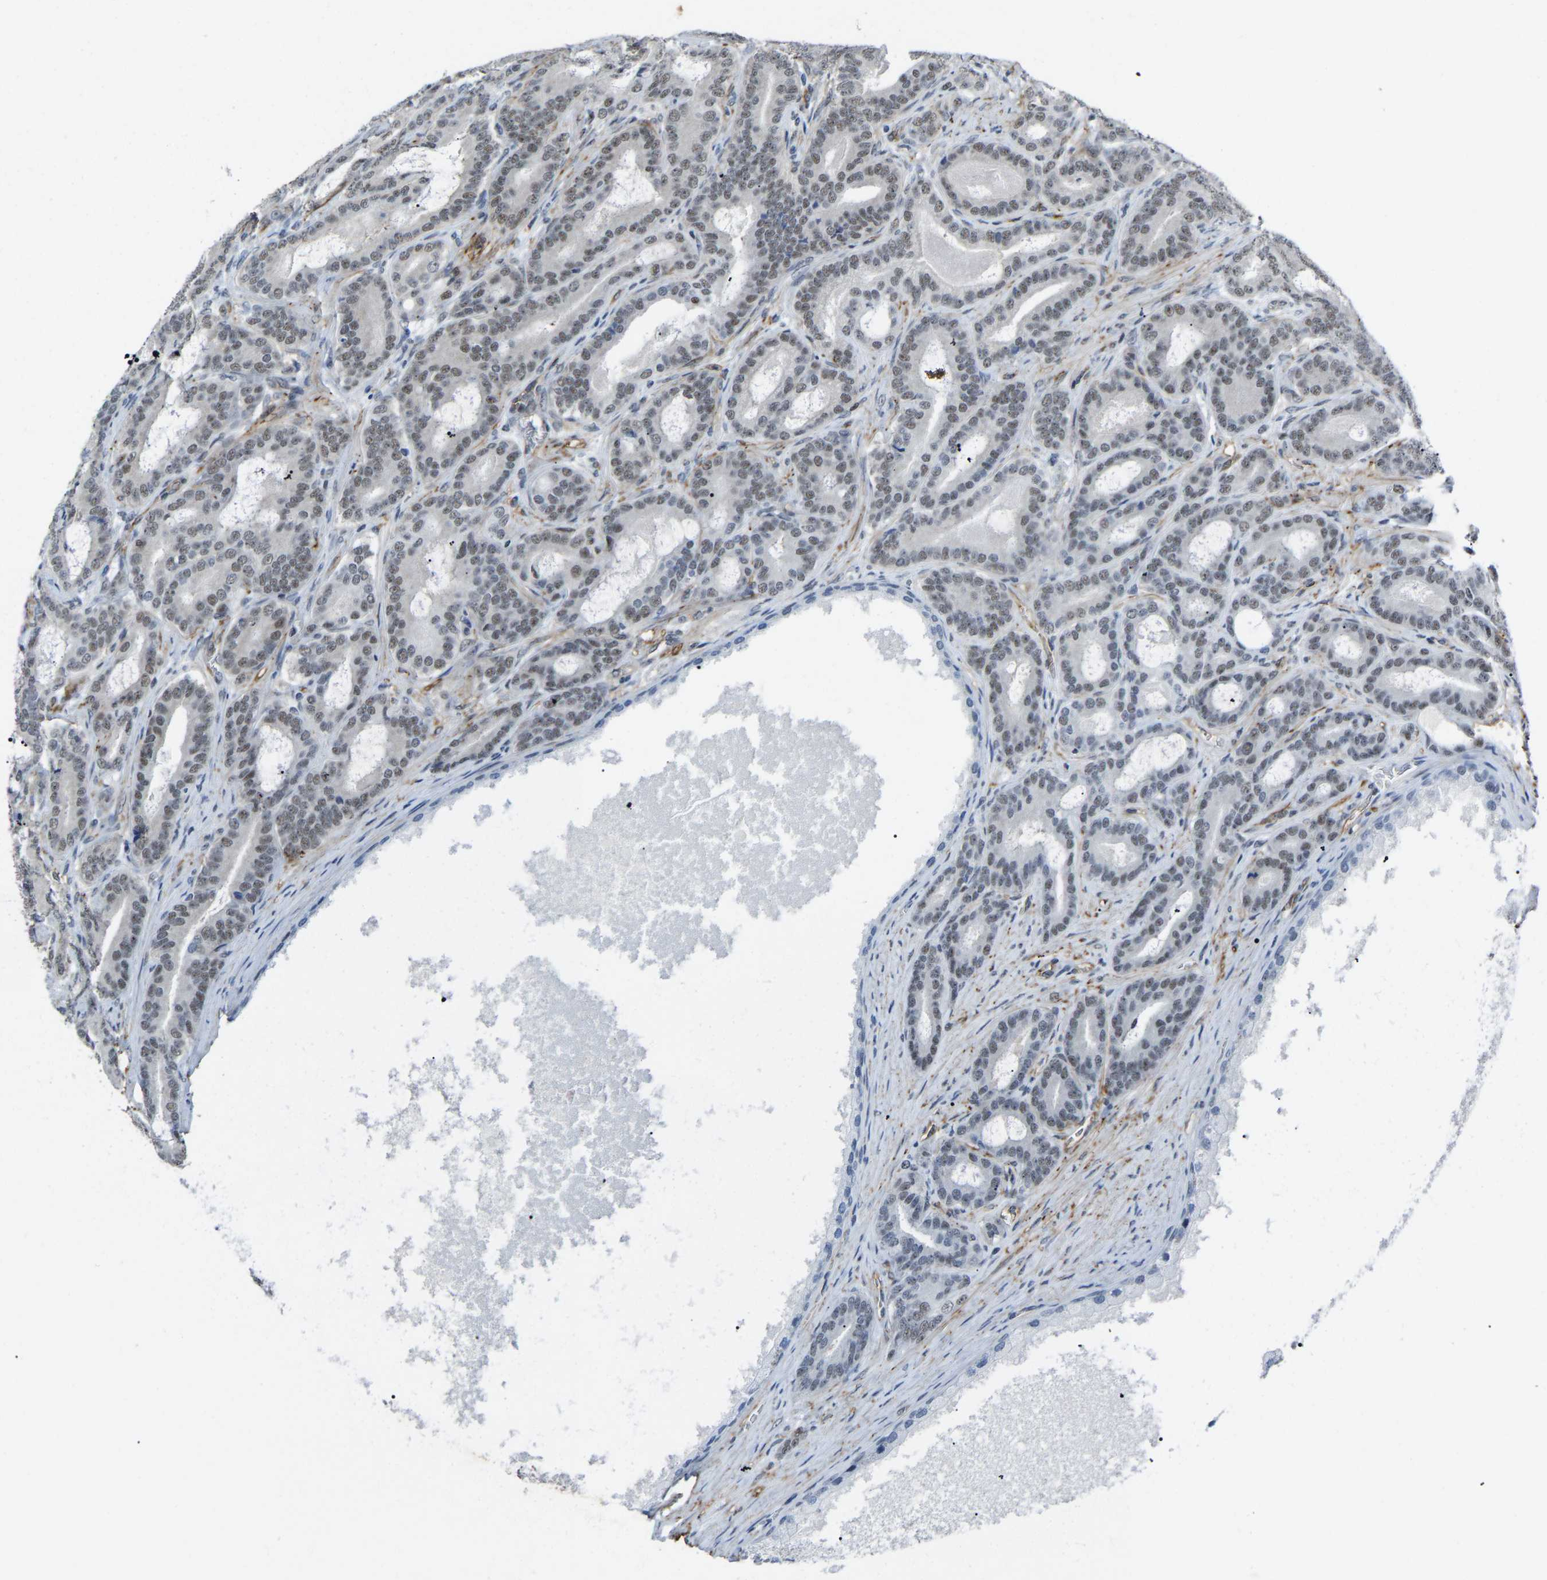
{"staining": {"intensity": "weak", "quantity": "25%-75%", "location": "nuclear"}, "tissue": "prostate cancer", "cell_type": "Tumor cells", "image_type": "cancer", "snomed": [{"axis": "morphology", "description": "Adenocarcinoma, High grade"}, {"axis": "topography", "description": "Prostate"}], "caption": "Immunohistochemistry photomicrograph of neoplastic tissue: human high-grade adenocarcinoma (prostate) stained using IHC exhibits low levels of weak protein expression localized specifically in the nuclear of tumor cells, appearing as a nuclear brown color.", "gene": "DDX5", "patient": {"sex": "male", "age": 60}}